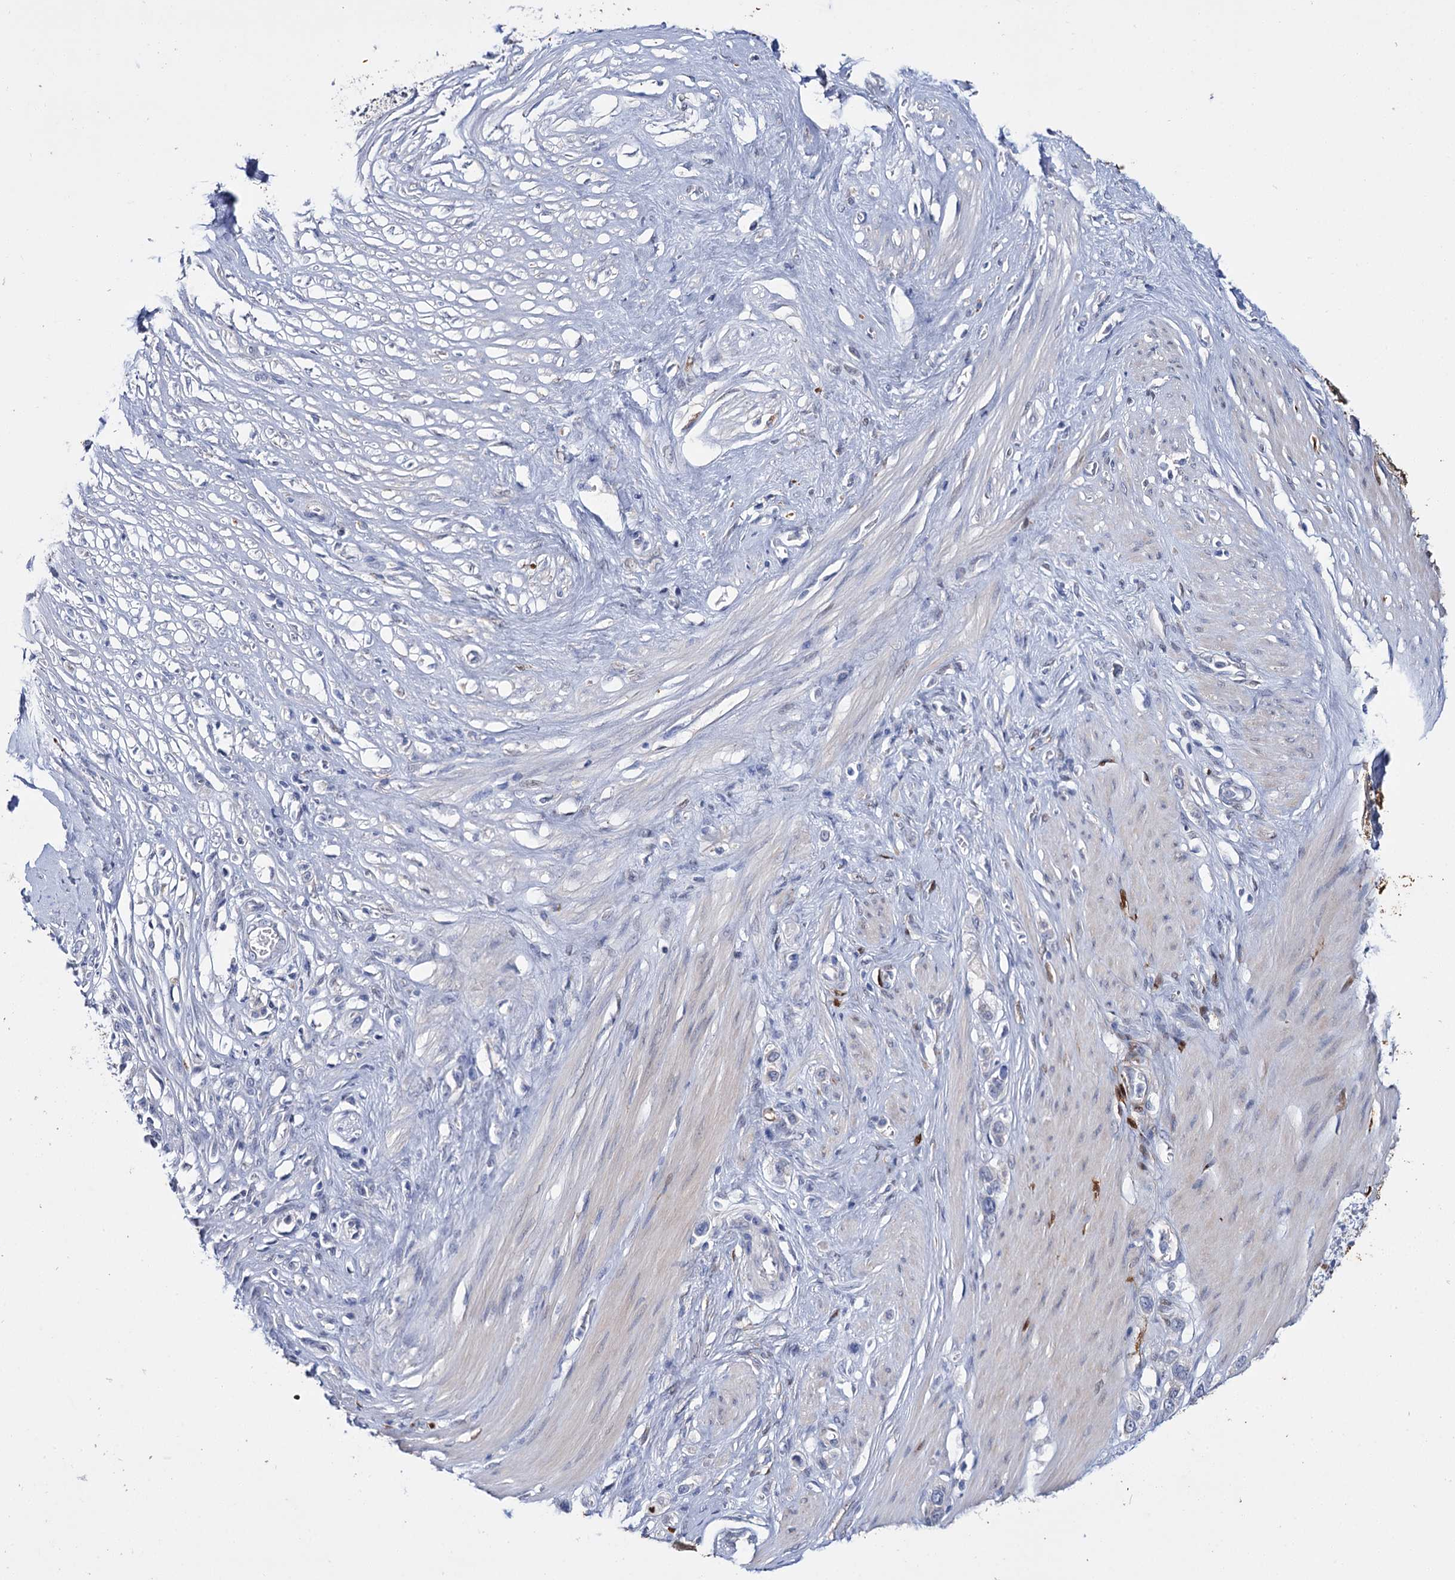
{"staining": {"intensity": "negative", "quantity": "none", "location": "none"}, "tissue": "stomach cancer", "cell_type": "Tumor cells", "image_type": "cancer", "snomed": [{"axis": "morphology", "description": "Adenocarcinoma, NOS"}, {"axis": "morphology", "description": "Adenocarcinoma, High grade"}, {"axis": "topography", "description": "Stomach, upper"}, {"axis": "topography", "description": "Stomach, lower"}], "caption": "There is no significant positivity in tumor cells of stomach cancer. (DAB immunohistochemistry (IHC) visualized using brightfield microscopy, high magnification).", "gene": "LYZL4", "patient": {"sex": "female", "age": 65}}